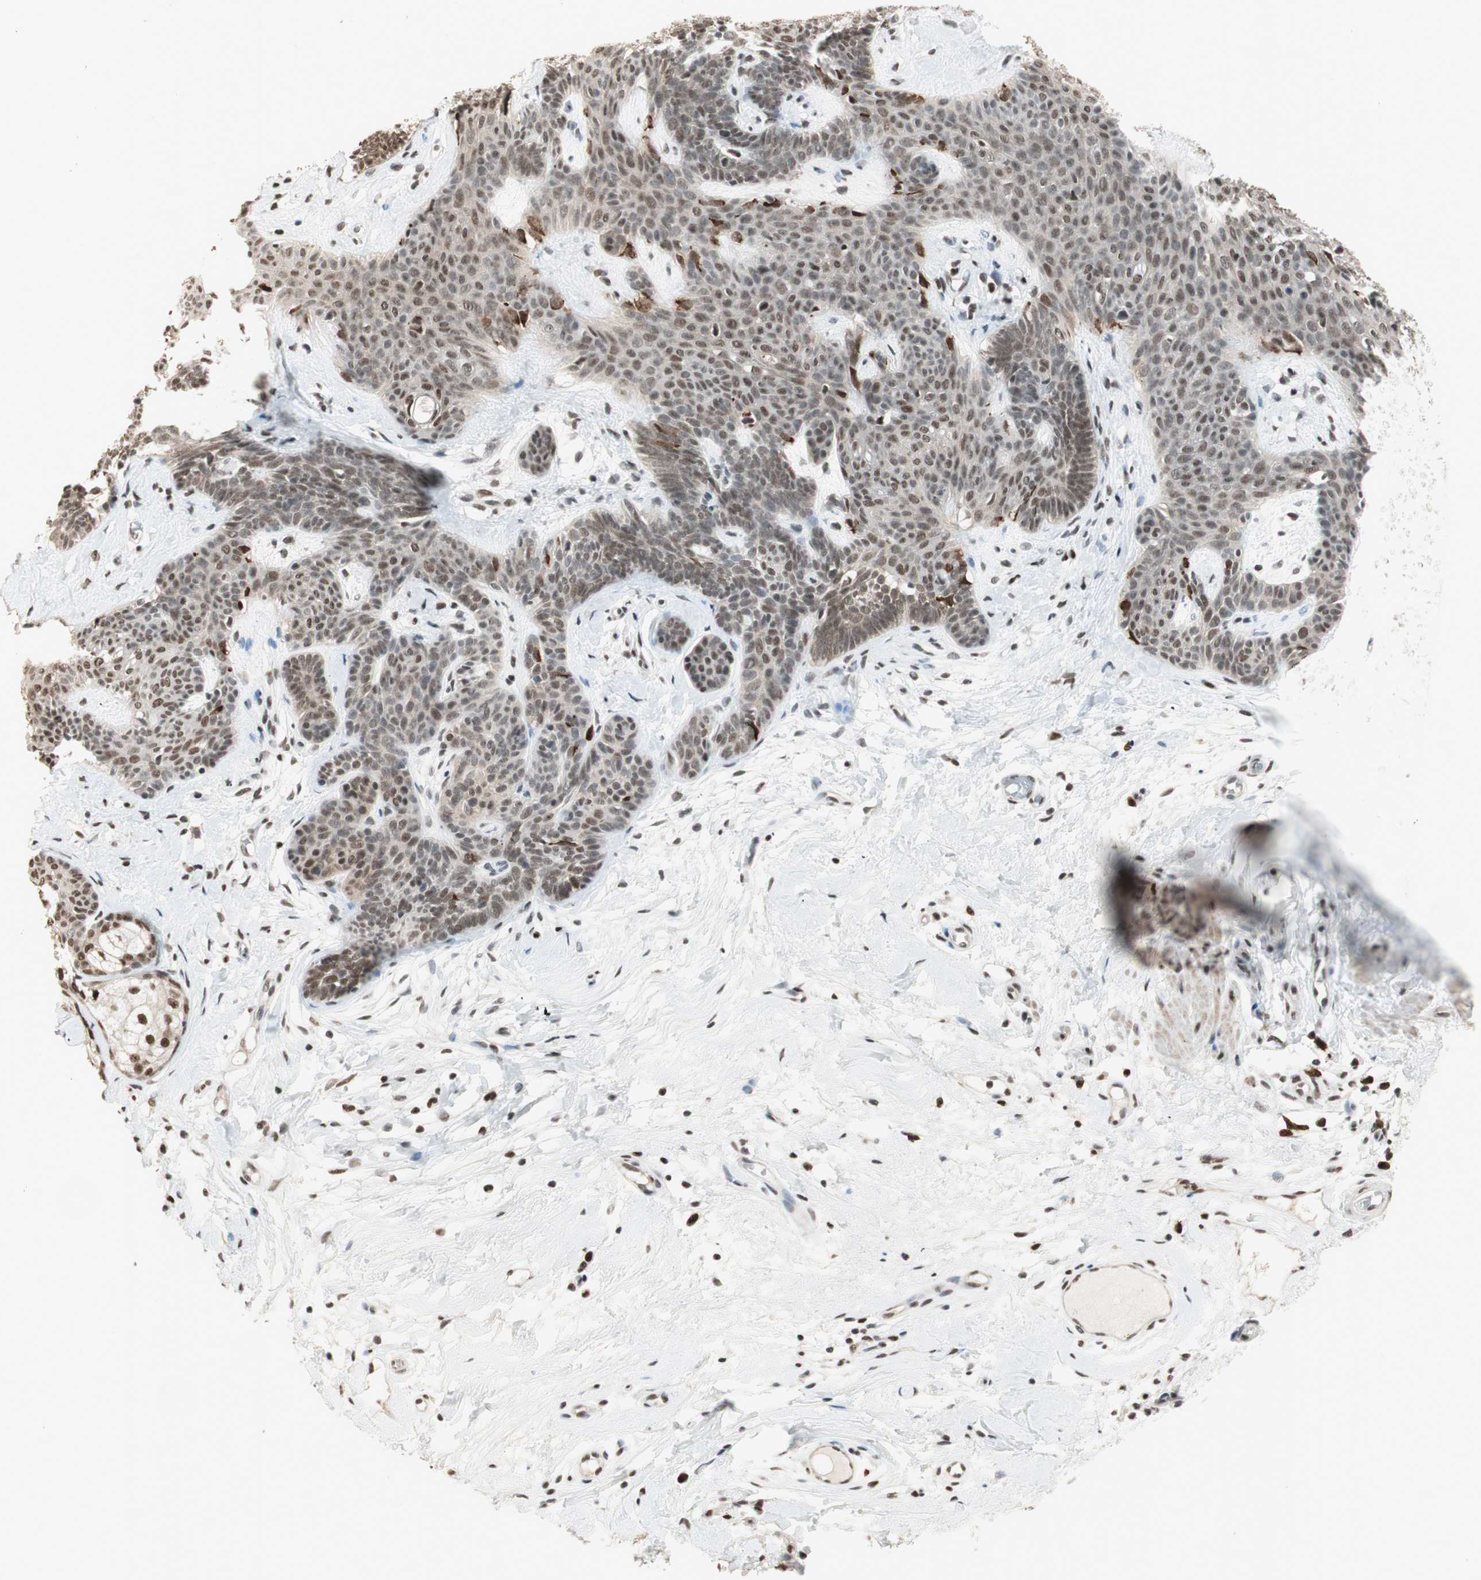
{"staining": {"intensity": "moderate", "quantity": "25%-75%", "location": "nuclear"}, "tissue": "skin cancer", "cell_type": "Tumor cells", "image_type": "cancer", "snomed": [{"axis": "morphology", "description": "Developmental malformation"}, {"axis": "morphology", "description": "Basal cell carcinoma"}, {"axis": "topography", "description": "Skin"}], "caption": "Moderate nuclear expression for a protein is appreciated in about 25%-75% of tumor cells of skin cancer (basal cell carcinoma) using immunohistochemistry (IHC).", "gene": "SMARCE1", "patient": {"sex": "female", "age": 62}}